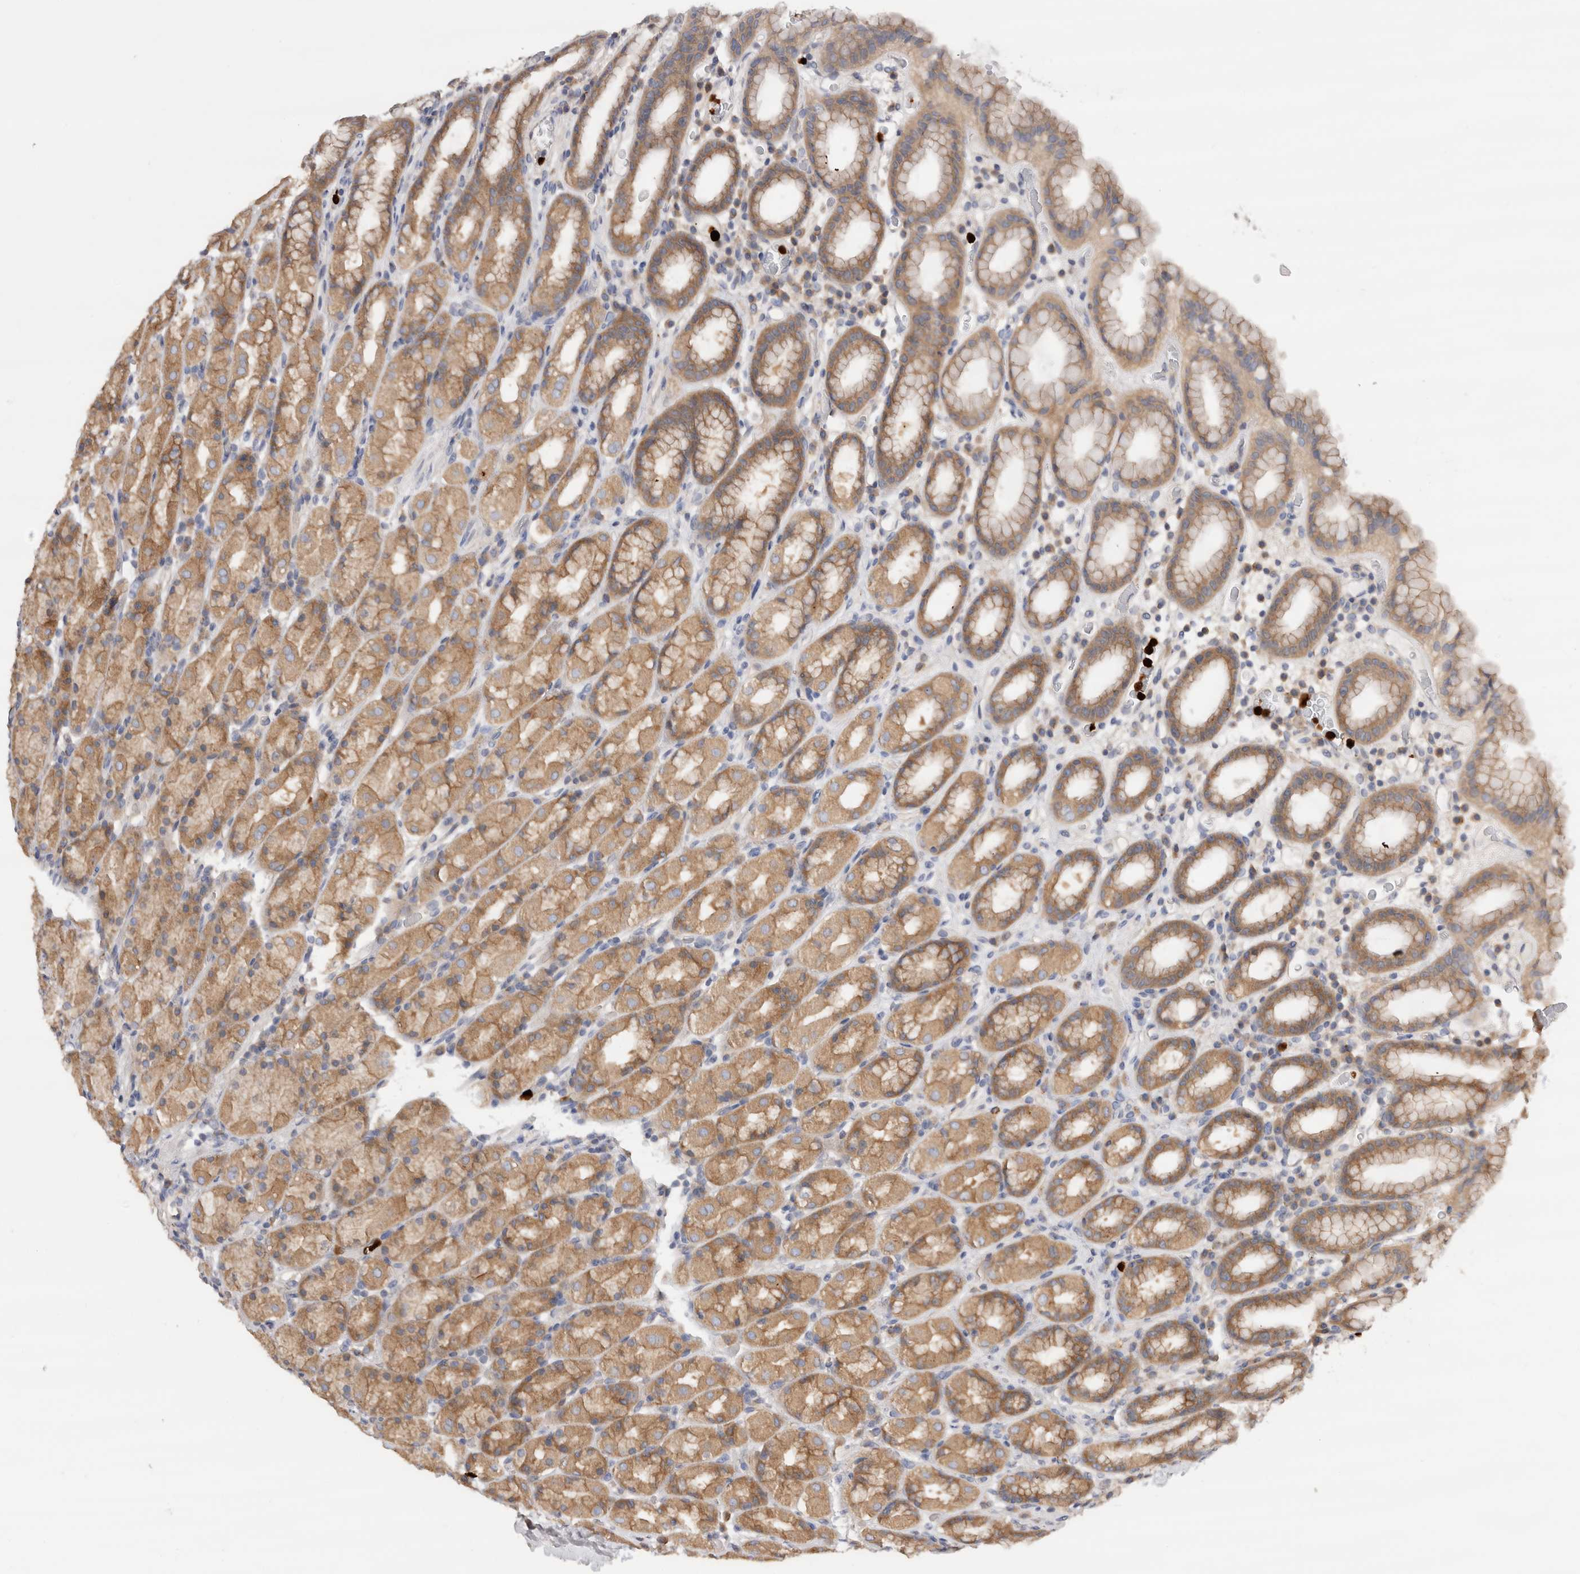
{"staining": {"intensity": "moderate", "quantity": ">75%", "location": "cytoplasmic/membranous"}, "tissue": "stomach", "cell_type": "Glandular cells", "image_type": "normal", "snomed": [{"axis": "morphology", "description": "Normal tissue, NOS"}, {"axis": "topography", "description": "Stomach, upper"}], "caption": "Protein expression analysis of benign stomach demonstrates moderate cytoplasmic/membranous staining in approximately >75% of glandular cells.", "gene": "NXT2", "patient": {"sex": "male", "age": 68}}